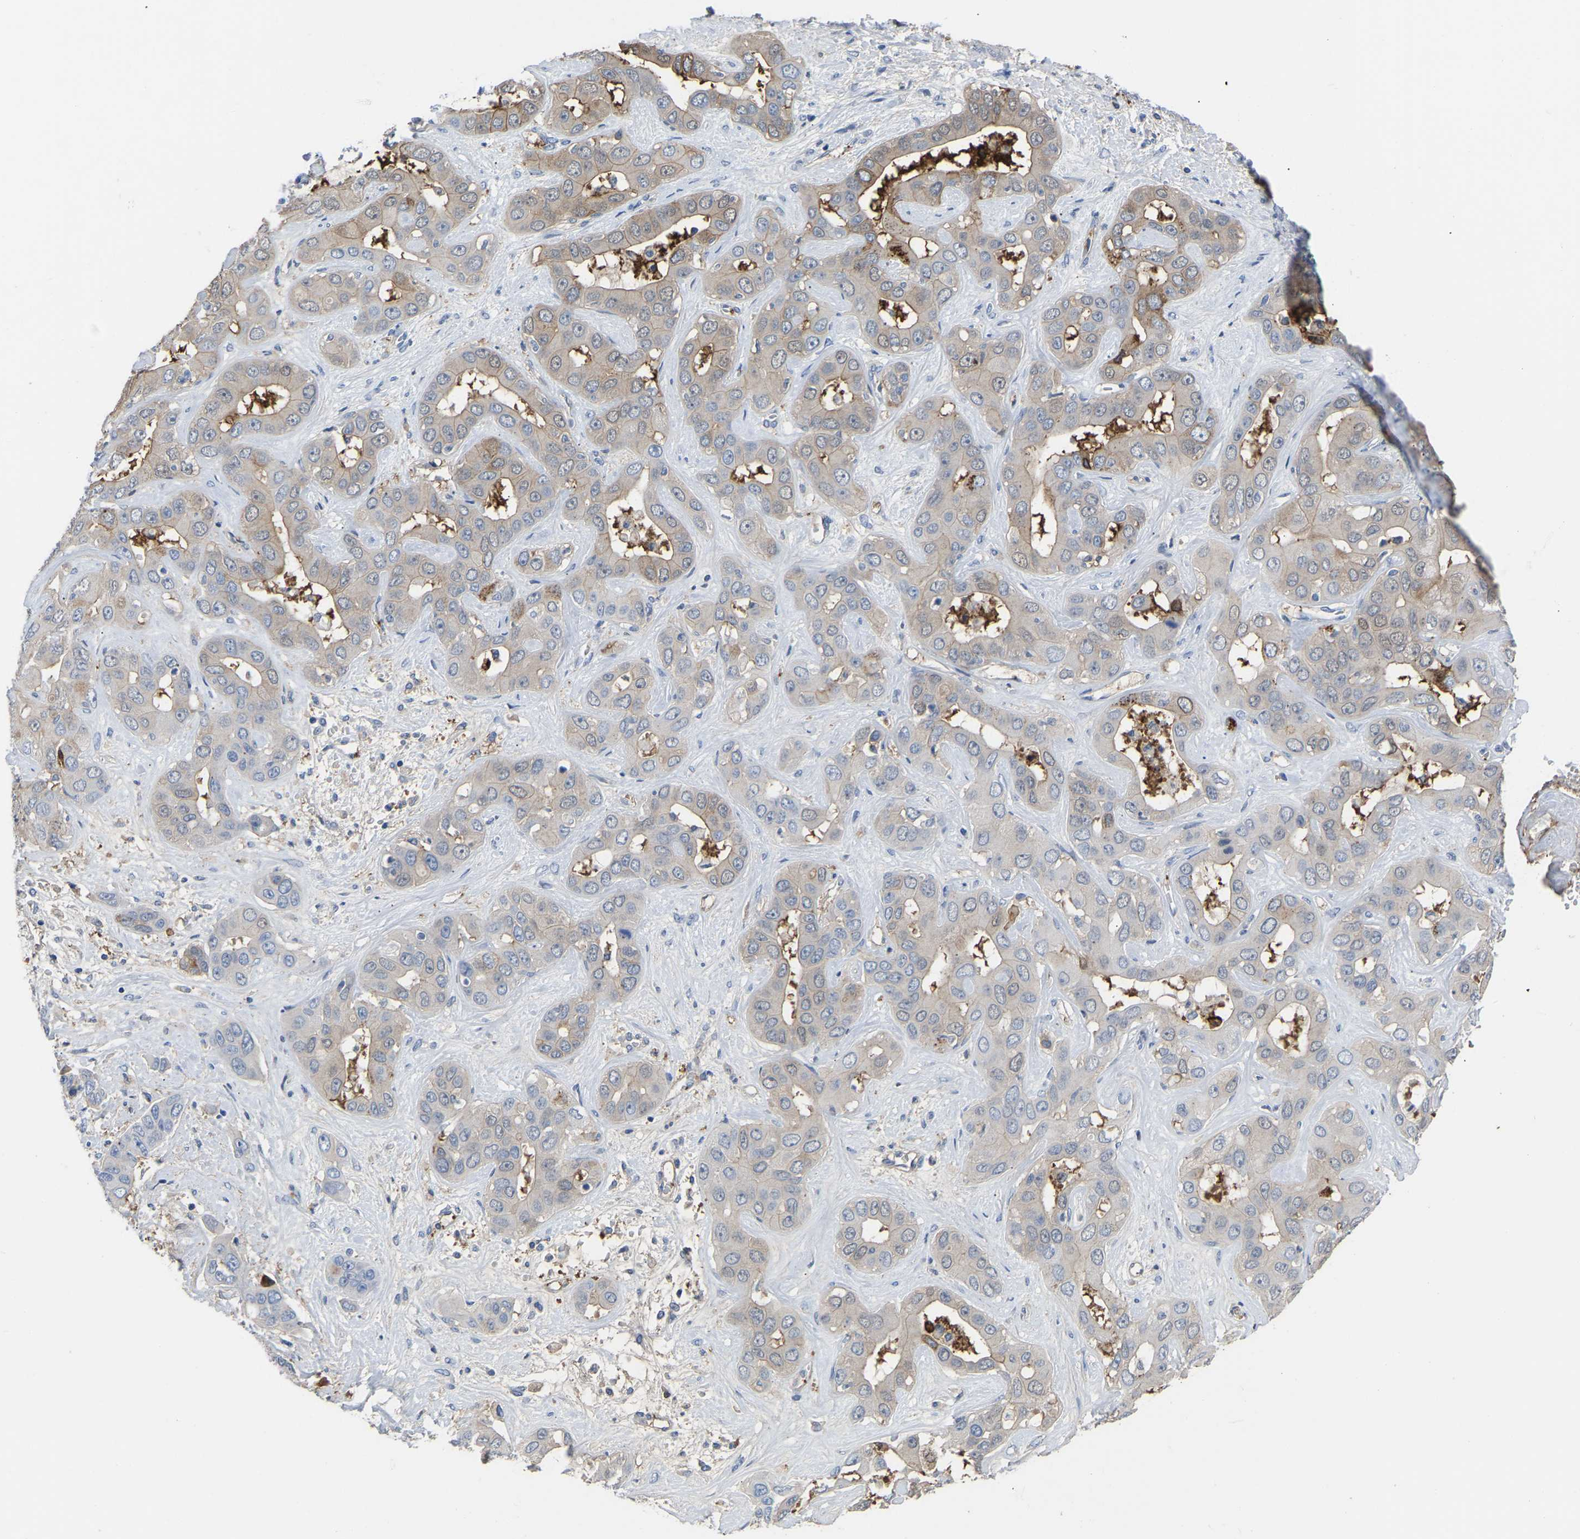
{"staining": {"intensity": "moderate", "quantity": "<25%", "location": "cytoplasmic/membranous"}, "tissue": "liver cancer", "cell_type": "Tumor cells", "image_type": "cancer", "snomed": [{"axis": "morphology", "description": "Cholangiocarcinoma"}, {"axis": "topography", "description": "Liver"}], "caption": "A low amount of moderate cytoplasmic/membranous positivity is seen in about <25% of tumor cells in liver cancer (cholangiocarcinoma) tissue.", "gene": "ZNF449", "patient": {"sex": "female", "age": 52}}